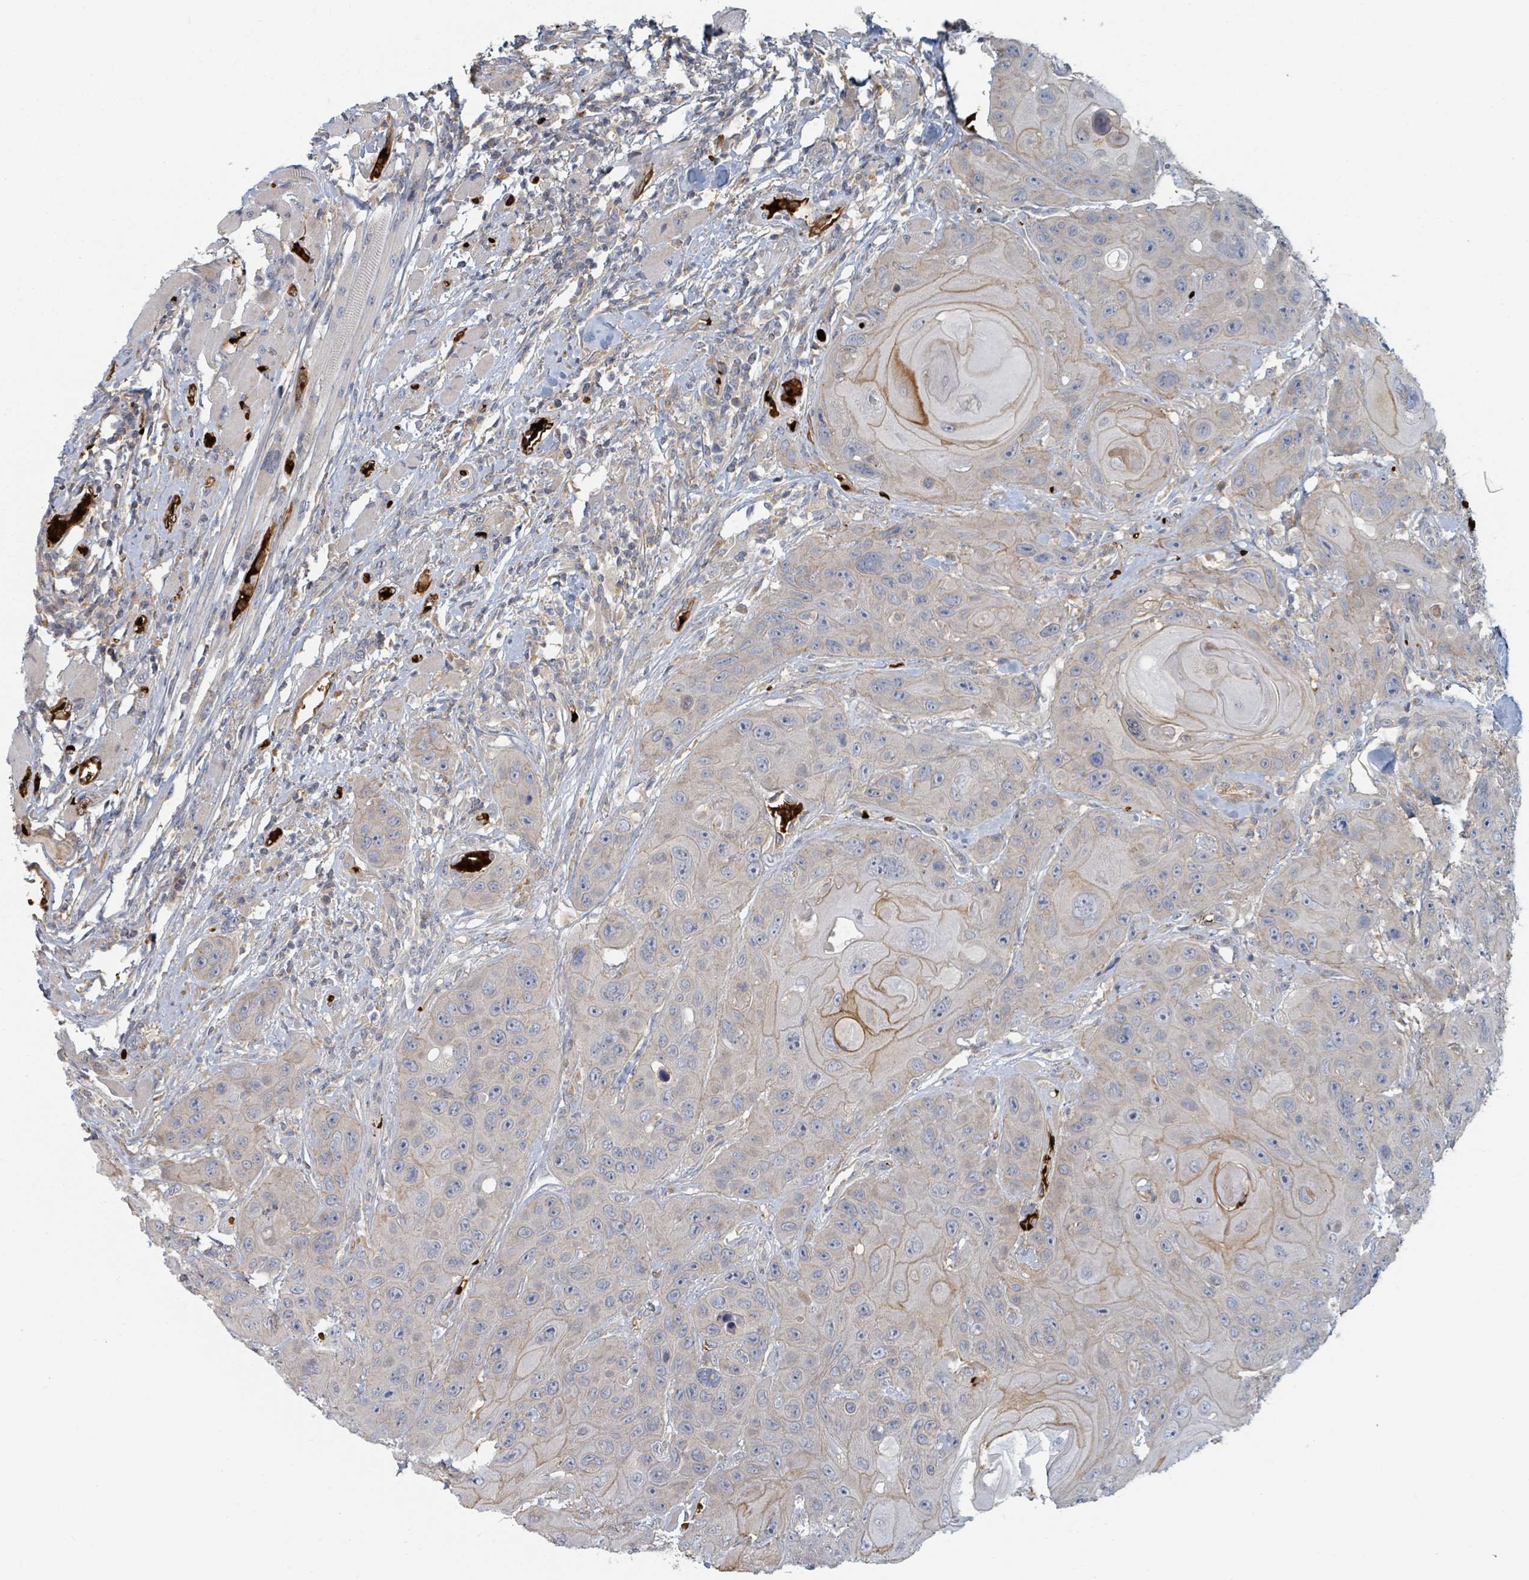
{"staining": {"intensity": "negative", "quantity": "none", "location": "none"}, "tissue": "head and neck cancer", "cell_type": "Tumor cells", "image_type": "cancer", "snomed": [{"axis": "morphology", "description": "Squamous cell carcinoma, NOS"}, {"axis": "topography", "description": "Head-Neck"}], "caption": "This is an immunohistochemistry histopathology image of human head and neck squamous cell carcinoma. There is no staining in tumor cells.", "gene": "TRPC4AP", "patient": {"sex": "female", "age": 59}}